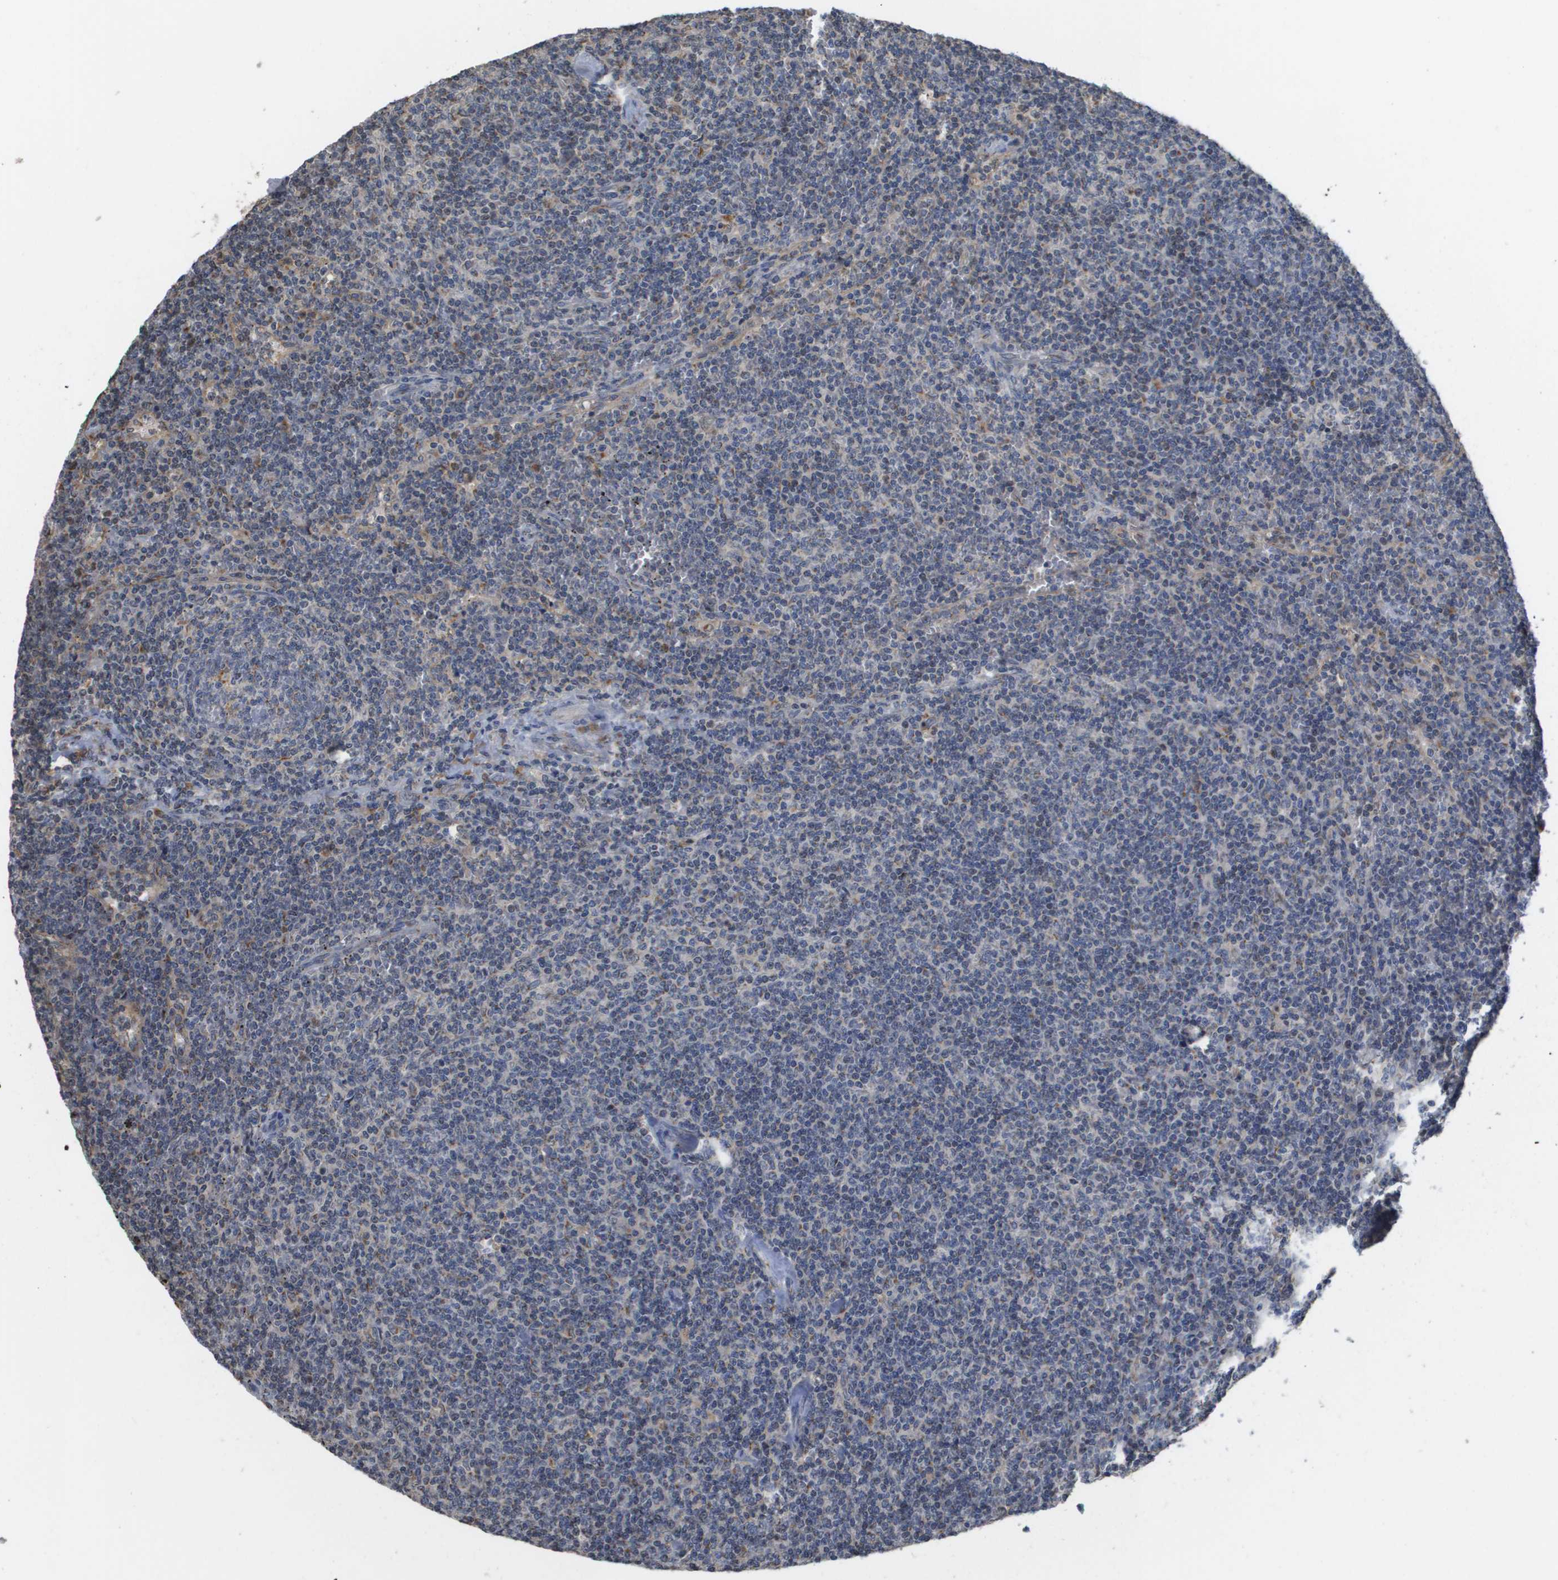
{"staining": {"intensity": "negative", "quantity": "none", "location": "none"}, "tissue": "lymphoma", "cell_type": "Tumor cells", "image_type": "cancer", "snomed": [{"axis": "morphology", "description": "Malignant lymphoma, non-Hodgkin's type, Low grade"}, {"axis": "topography", "description": "Spleen"}], "caption": "DAB (3,3'-diaminobenzidine) immunohistochemical staining of human lymphoma displays no significant staining in tumor cells.", "gene": "PCK1", "patient": {"sex": "female", "age": 50}}